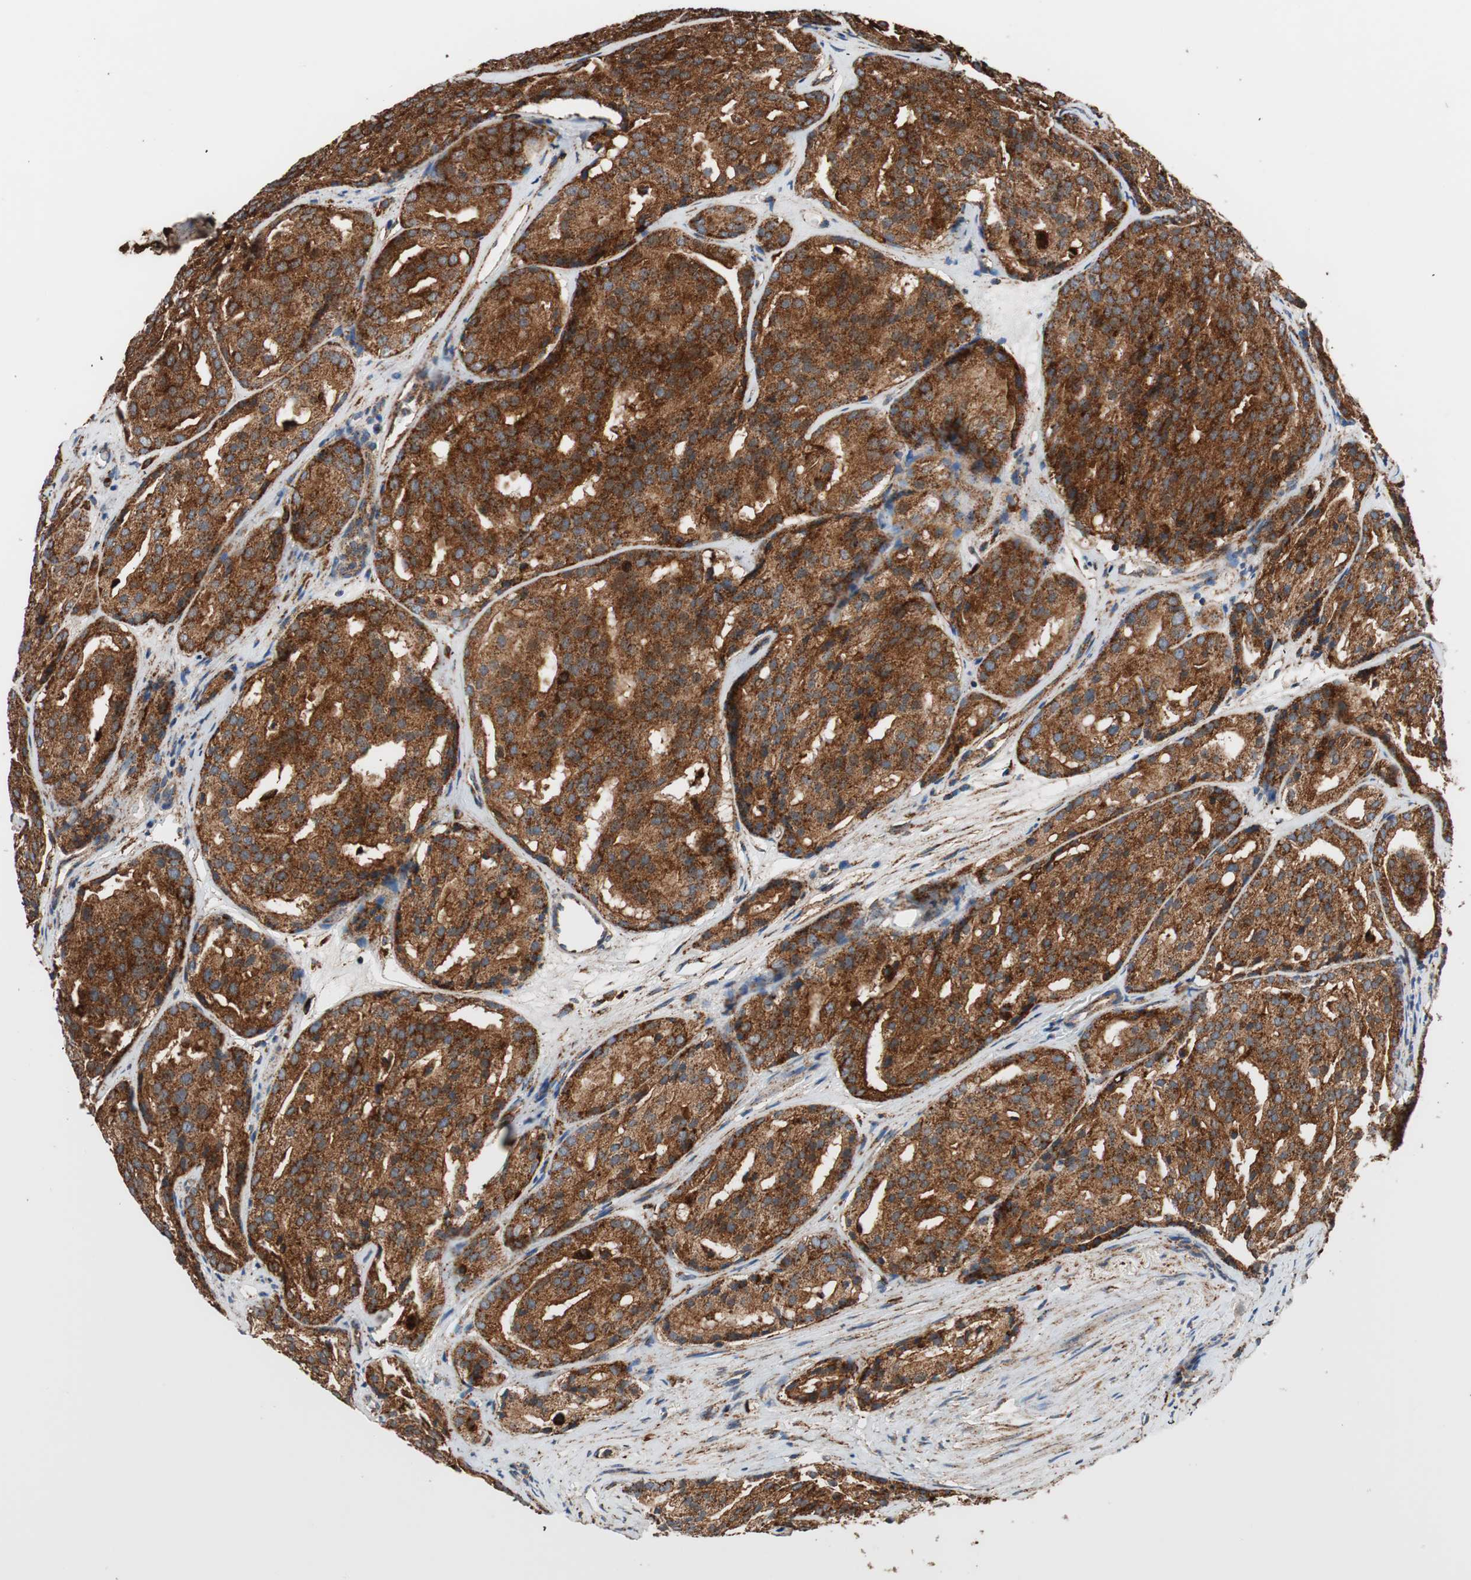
{"staining": {"intensity": "strong", "quantity": ">75%", "location": "cytoplasmic/membranous"}, "tissue": "prostate cancer", "cell_type": "Tumor cells", "image_type": "cancer", "snomed": [{"axis": "morphology", "description": "Adenocarcinoma, High grade"}, {"axis": "topography", "description": "Prostate"}], "caption": "Prostate cancer (high-grade adenocarcinoma) stained with a protein marker displays strong staining in tumor cells.", "gene": "LAMP1", "patient": {"sex": "male", "age": 64}}